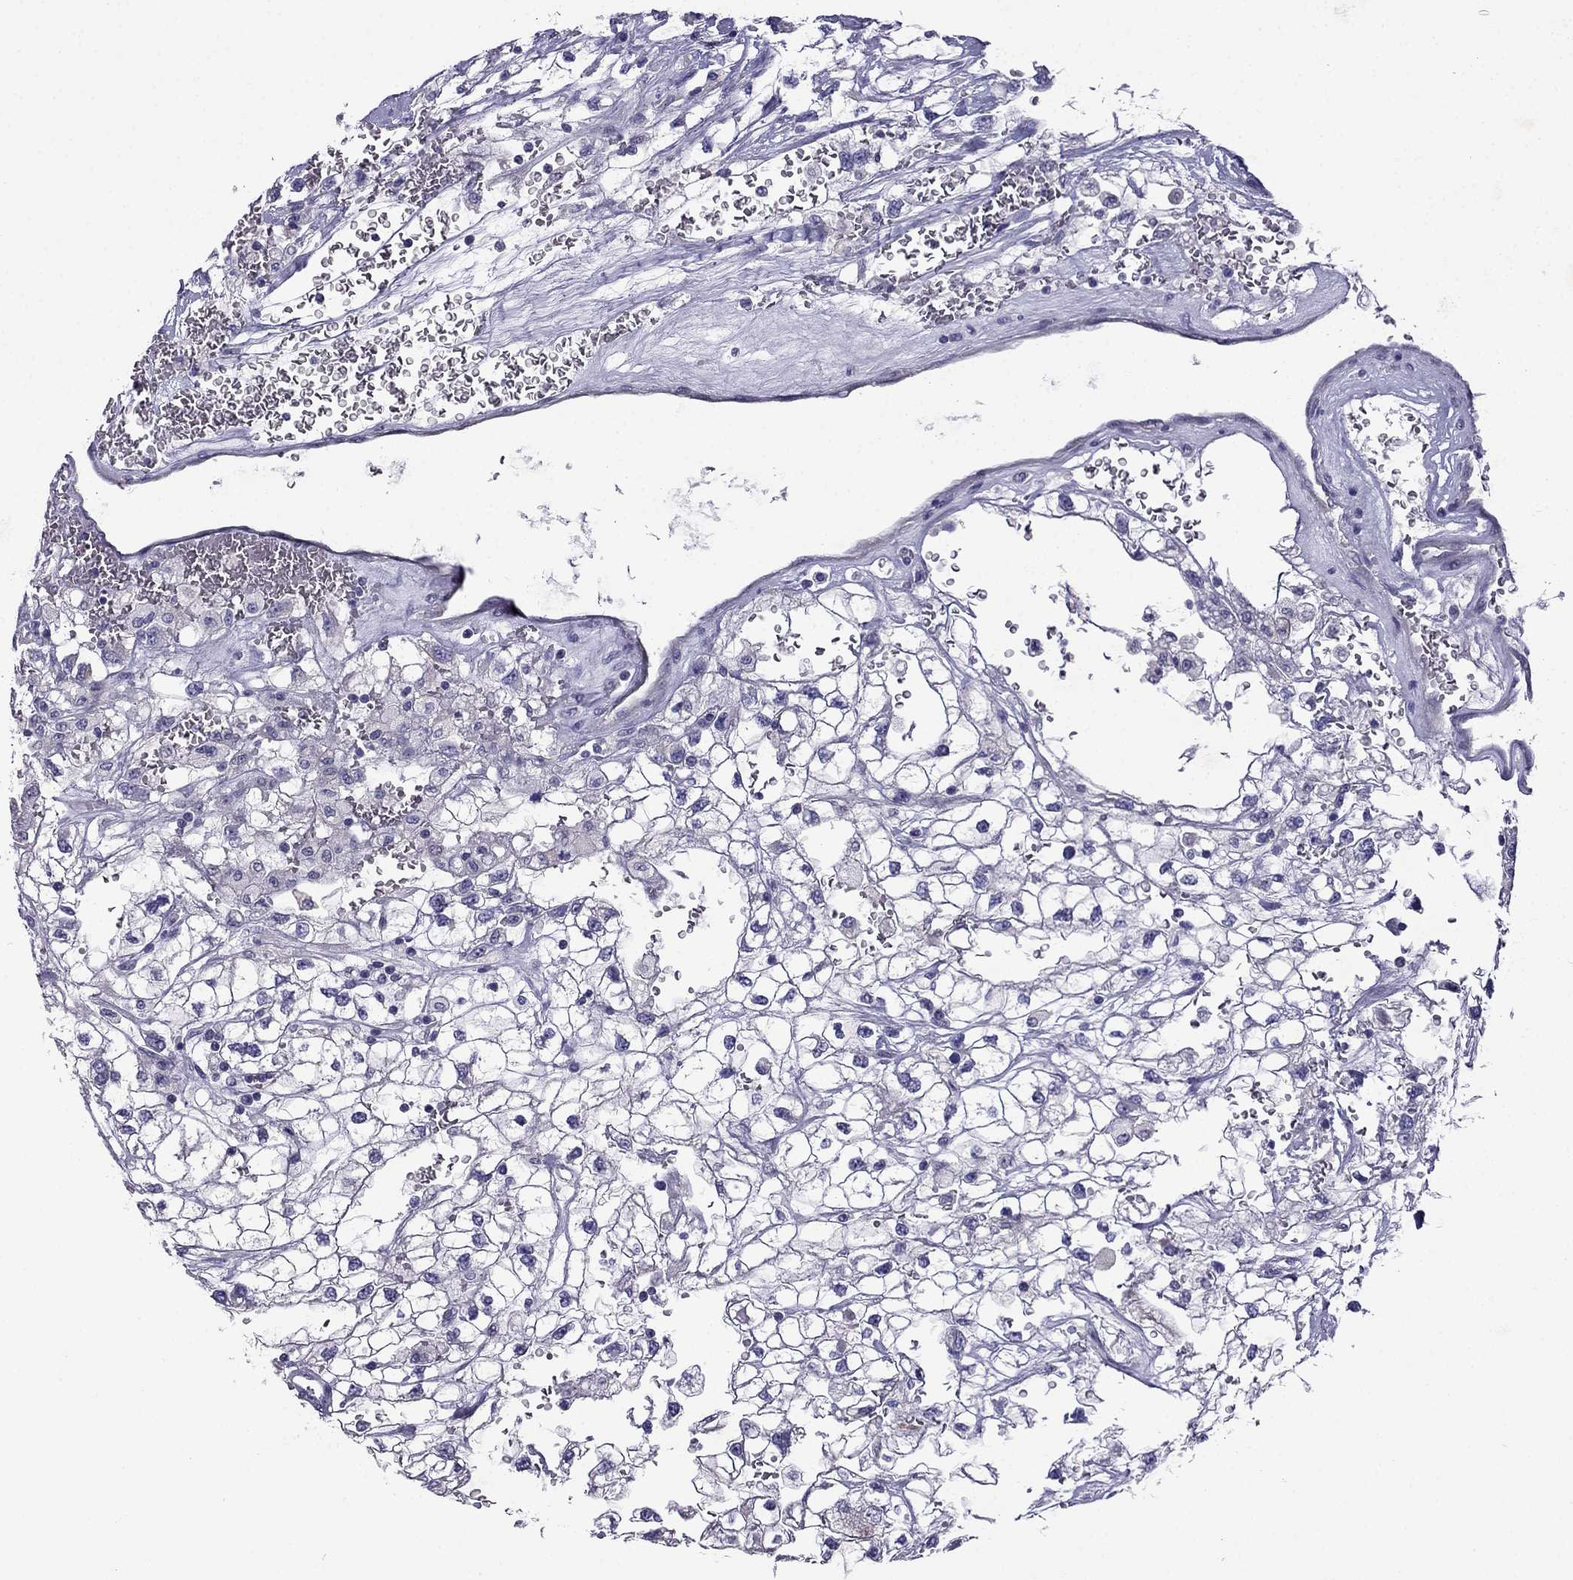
{"staining": {"intensity": "negative", "quantity": "none", "location": "none"}, "tissue": "renal cancer", "cell_type": "Tumor cells", "image_type": "cancer", "snomed": [{"axis": "morphology", "description": "Adenocarcinoma, NOS"}, {"axis": "topography", "description": "Kidney"}], "caption": "DAB immunohistochemical staining of human adenocarcinoma (renal) demonstrates no significant positivity in tumor cells.", "gene": "SCNN1D", "patient": {"sex": "male", "age": 59}}